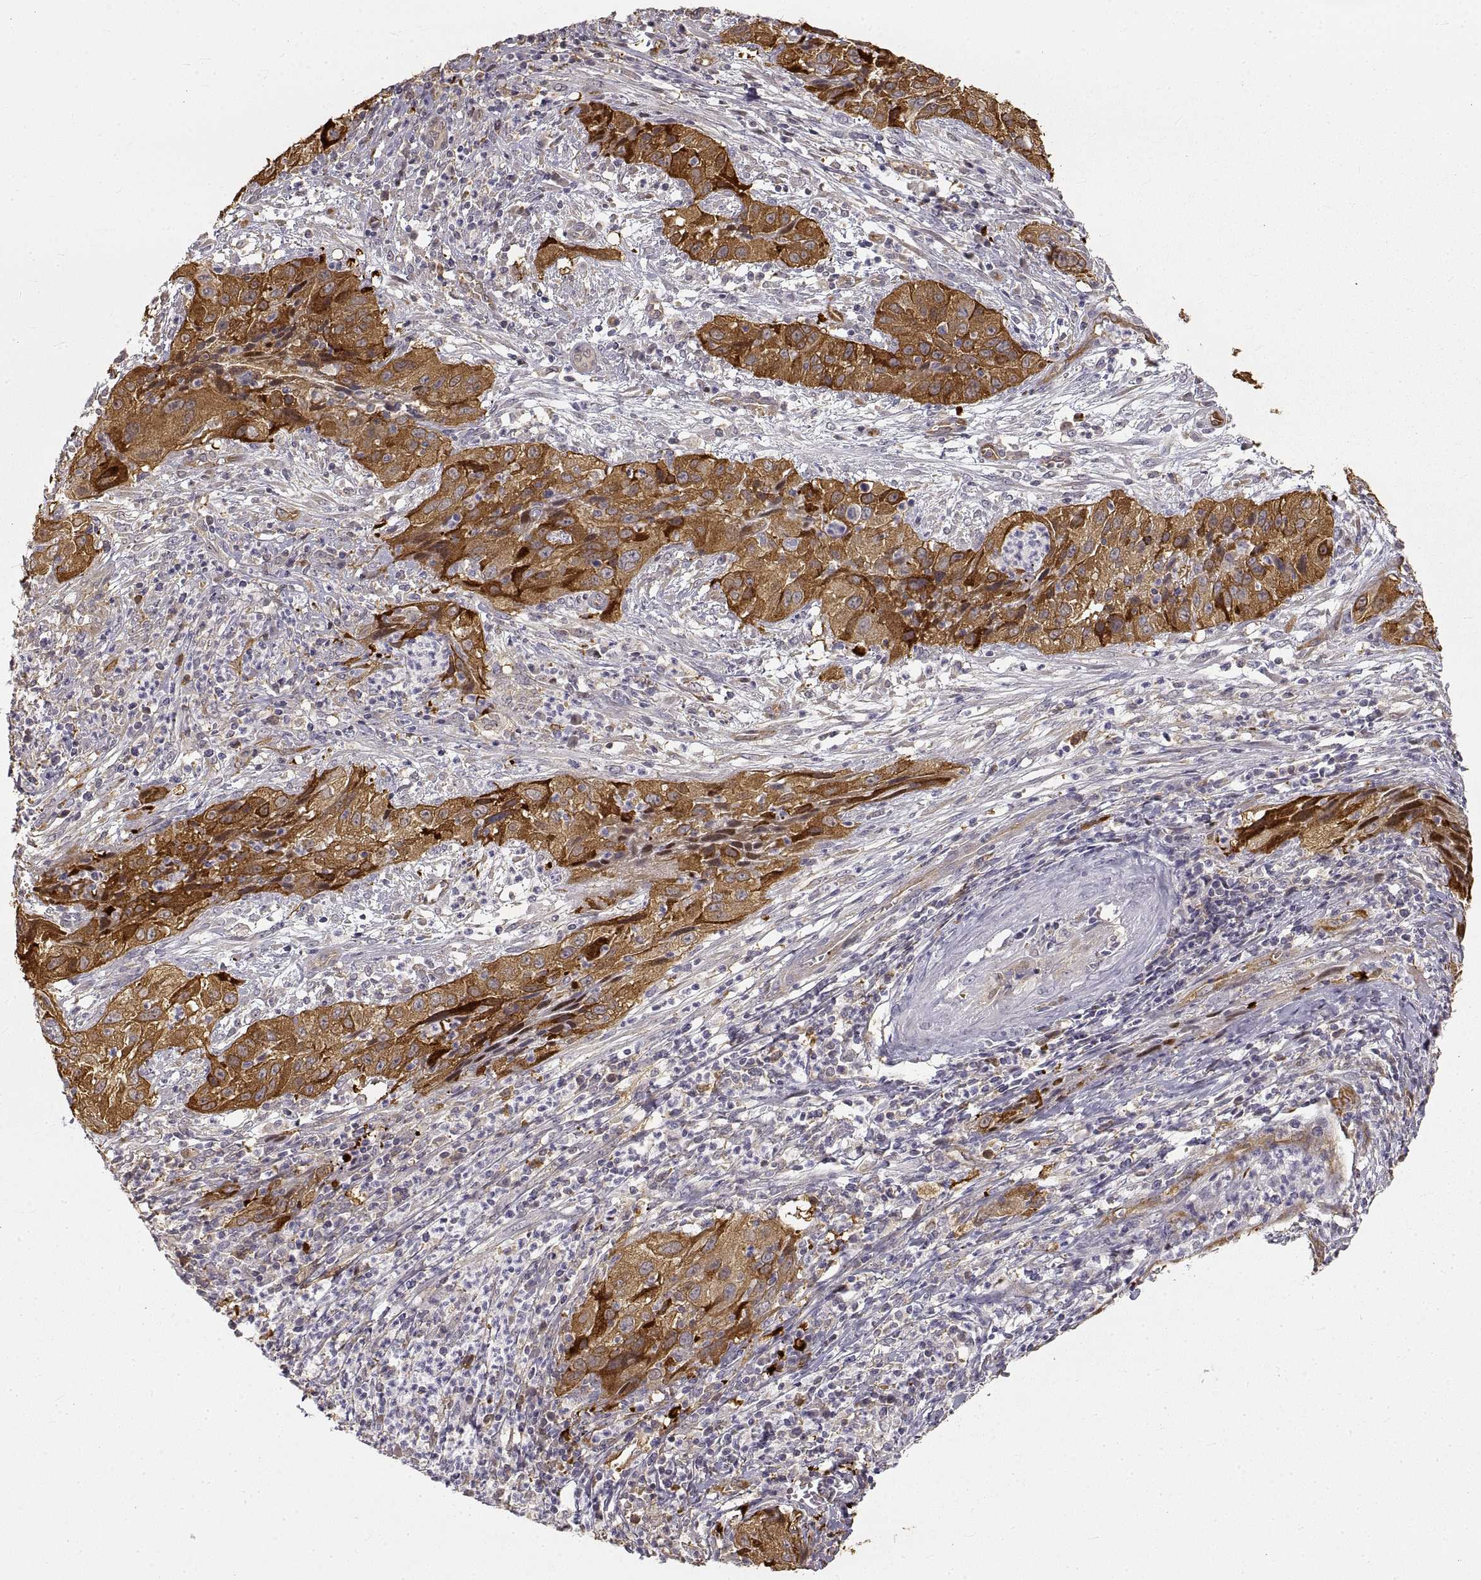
{"staining": {"intensity": "strong", "quantity": ">75%", "location": "cytoplasmic/membranous"}, "tissue": "cervical cancer", "cell_type": "Tumor cells", "image_type": "cancer", "snomed": [{"axis": "morphology", "description": "Squamous cell carcinoma, NOS"}, {"axis": "topography", "description": "Cervix"}], "caption": "Strong cytoplasmic/membranous positivity for a protein is identified in about >75% of tumor cells of cervical cancer (squamous cell carcinoma) using IHC.", "gene": "HSP90AB1", "patient": {"sex": "female", "age": 32}}